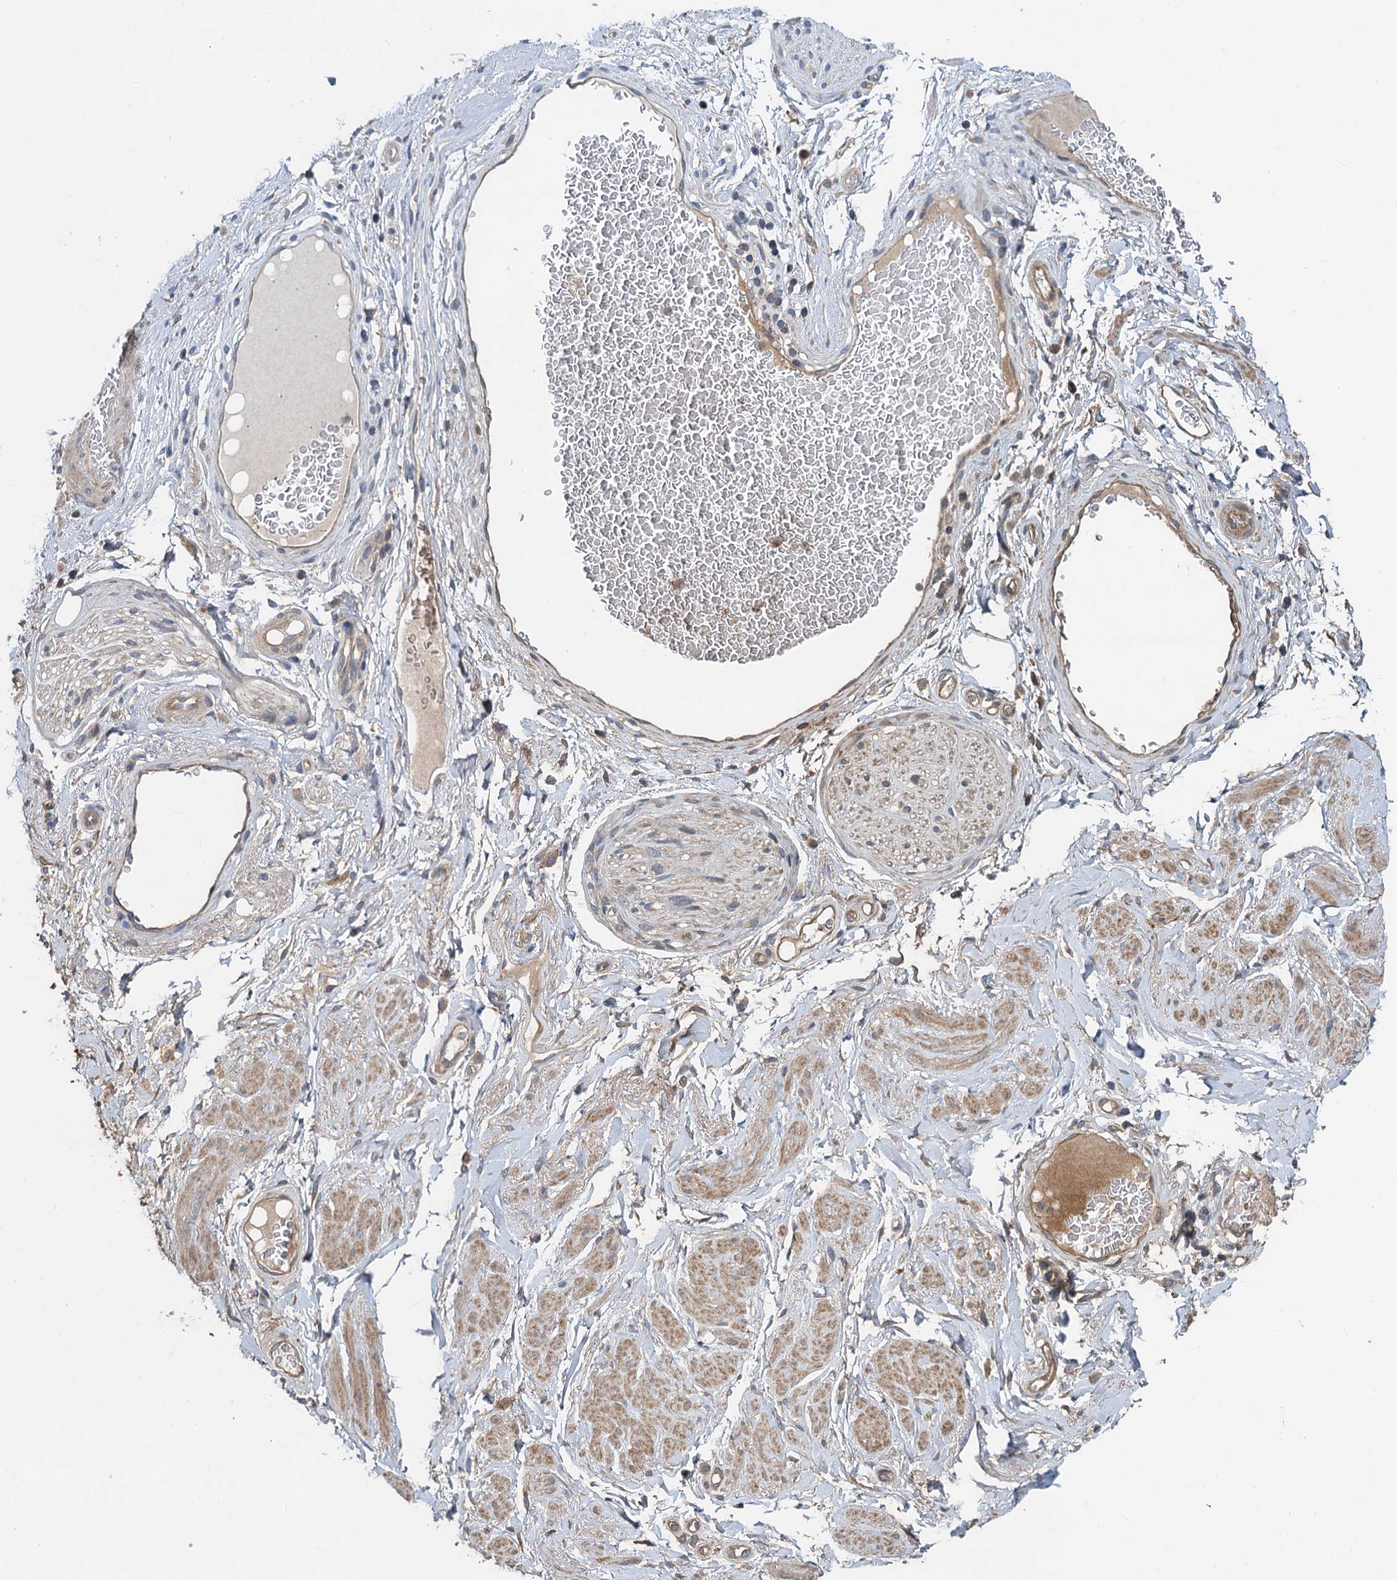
{"staining": {"intensity": "weak", "quantity": ">75%", "location": "cytoplasmic/membranous"}, "tissue": "soft tissue", "cell_type": "Fibroblasts", "image_type": "normal", "snomed": [{"axis": "morphology", "description": "Normal tissue, NOS"}, {"axis": "morphology", "description": "Adenocarcinoma, NOS"}, {"axis": "topography", "description": "Rectum"}, {"axis": "topography", "description": "Vagina"}, {"axis": "topography", "description": "Peripheral nerve tissue"}], "caption": "Approximately >75% of fibroblasts in benign human soft tissue demonstrate weak cytoplasmic/membranous protein staining as visualized by brown immunohistochemical staining.", "gene": "SNAP29", "patient": {"sex": "female", "age": 71}}